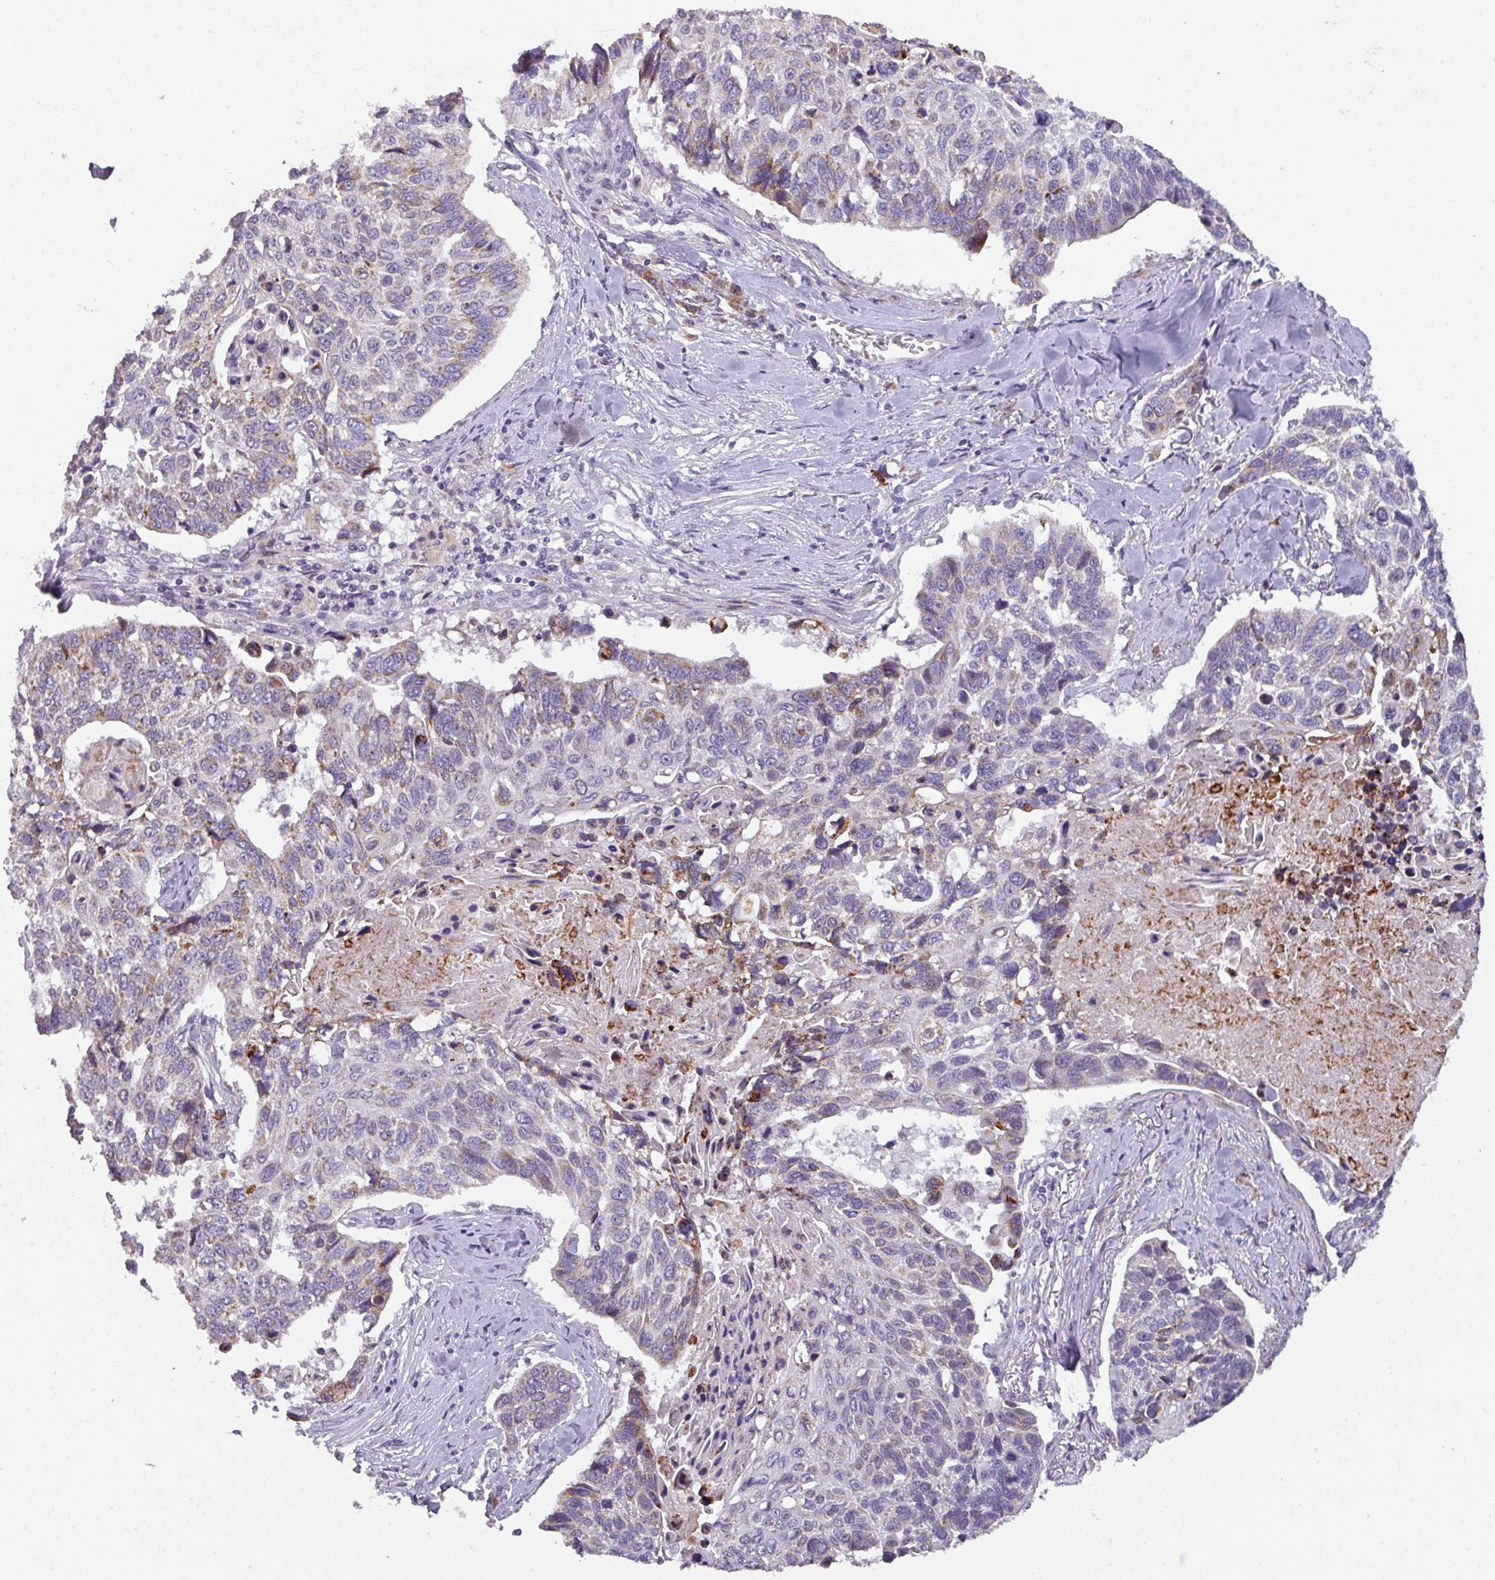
{"staining": {"intensity": "moderate", "quantity": "<25%", "location": "cytoplasmic/membranous"}, "tissue": "lung cancer", "cell_type": "Tumor cells", "image_type": "cancer", "snomed": [{"axis": "morphology", "description": "Squamous cell carcinoma, NOS"}, {"axis": "topography", "description": "Lung"}], "caption": "An image of lung cancer stained for a protein reveals moderate cytoplasmic/membranous brown staining in tumor cells.", "gene": "C2orf68", "patient": {"sex": "male", "age": 62}}